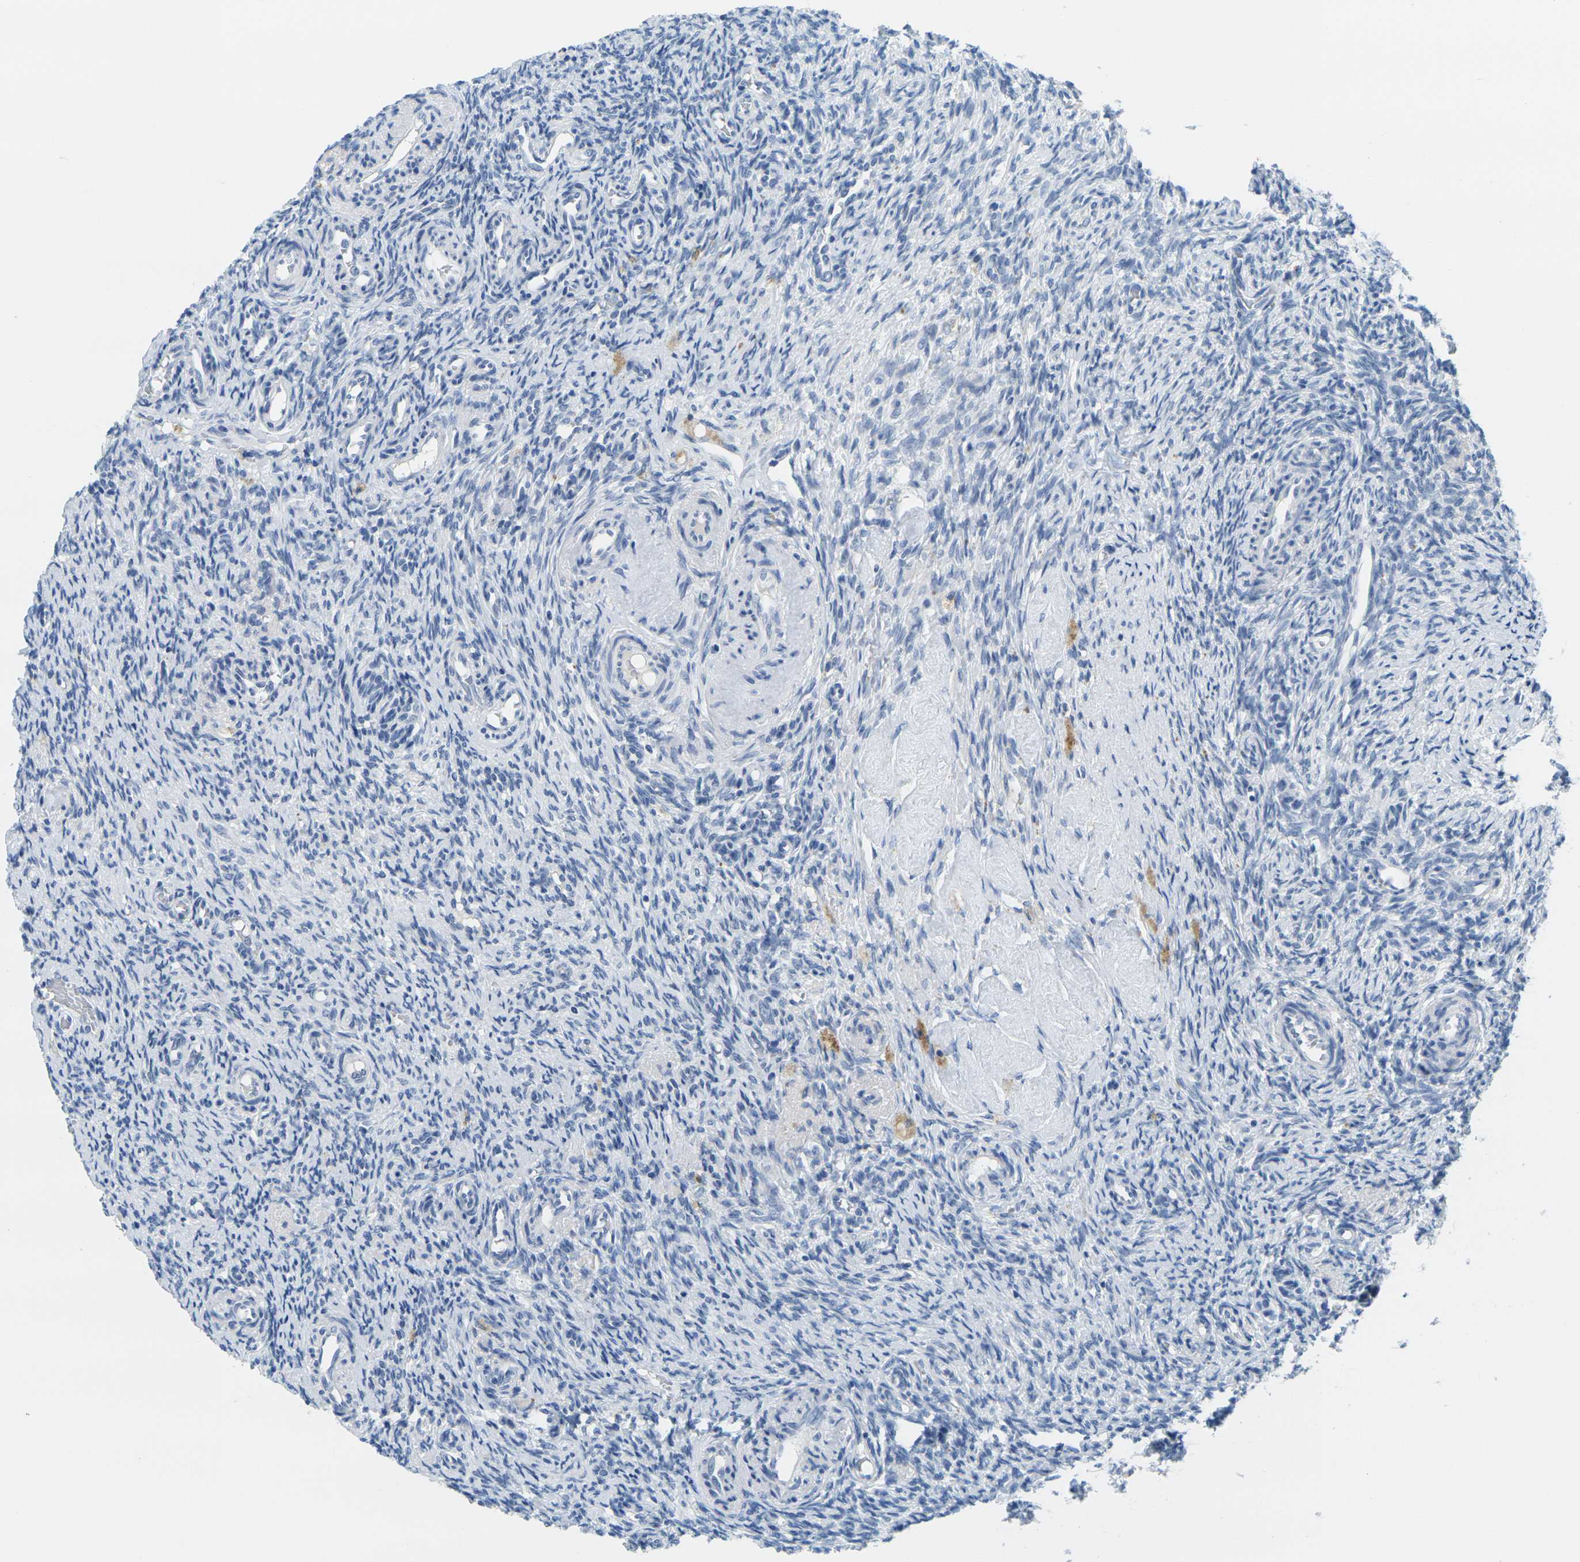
{"staining": {"intensity": "strong", "quantity": ">75%", "location": "cytoplasmic/membranous"}, "tissue": "ovary", "cell_type": "Follicle cells", "image_type": "normal", "snomed": [{"axis": "morphology", "description": "Normal tissue, NOS"}, {"axis": "topography", "description": "Ovary"}], "caption": "Protein staining exhibits strong cytoplasmic/membranous expression in approximately >75% of follicle cells in normal ovary. (DAB (3,3'-diaminobenzidine) IHC with brightfield microscopy, high magnification).", "gene": "GPR15", "patient": {"sex": "female", "age": 41}}